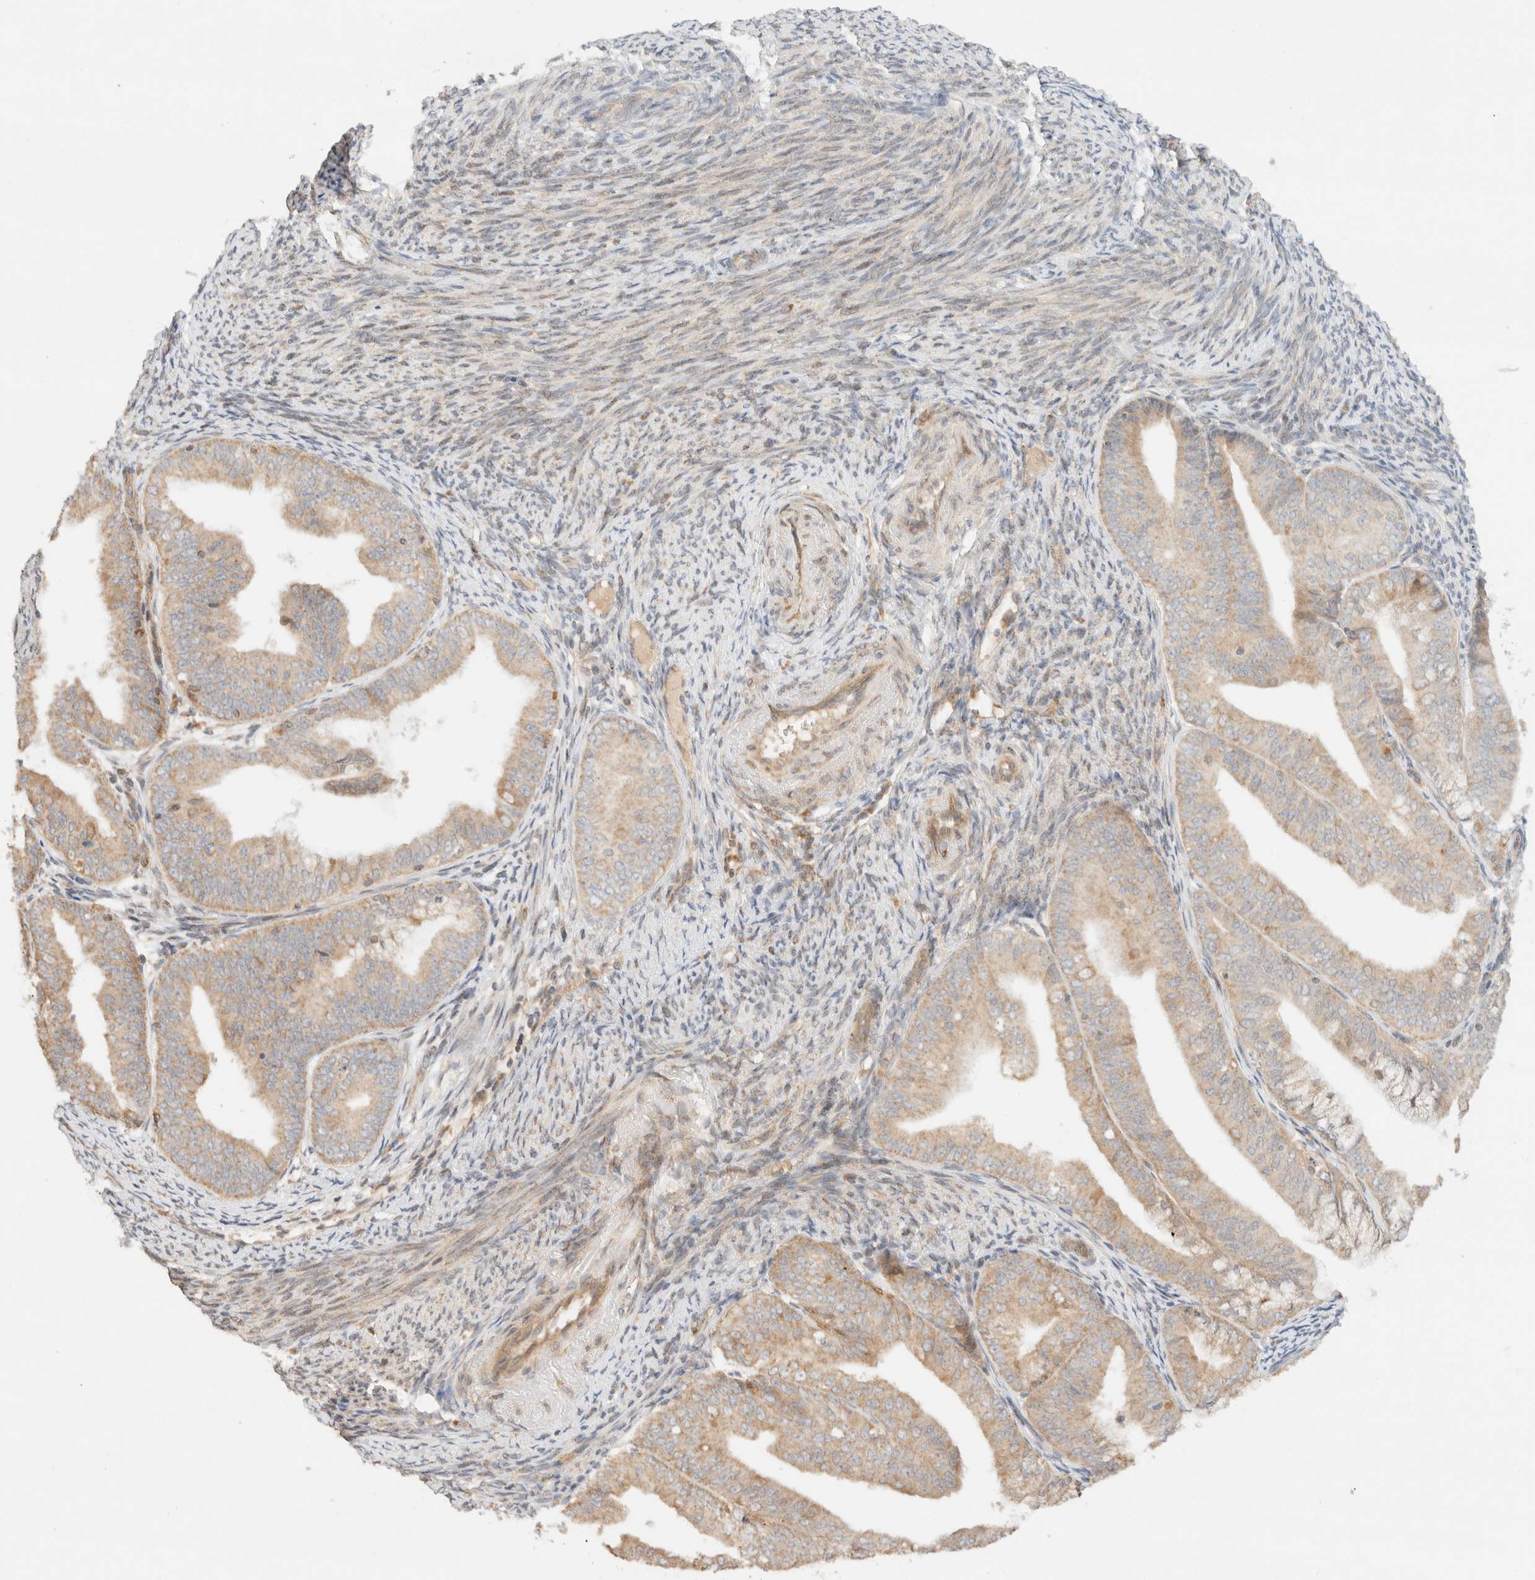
{"staining": {"intensity": "weak", "quantity": "25%-75%", "location": "cytoplasmic/membranous"}, "tissue": "endometrial cancer", "cell_type": "Tumor cells", "image_type": "cancer", "snomed": [{"axis": "morphology", "description": "Adenocarcinoma, NOS"}, {"axis": "topography", "description": "Endometrium"}], "caption": "There is low levels of weak cytoplasmic/membranous positivity in tumor cells of endometrial cancer, as demonstrated by immunohistochemical staining (brown color).", "gene": "TACC1", "patient": {"sex": "female", "age": 63}}